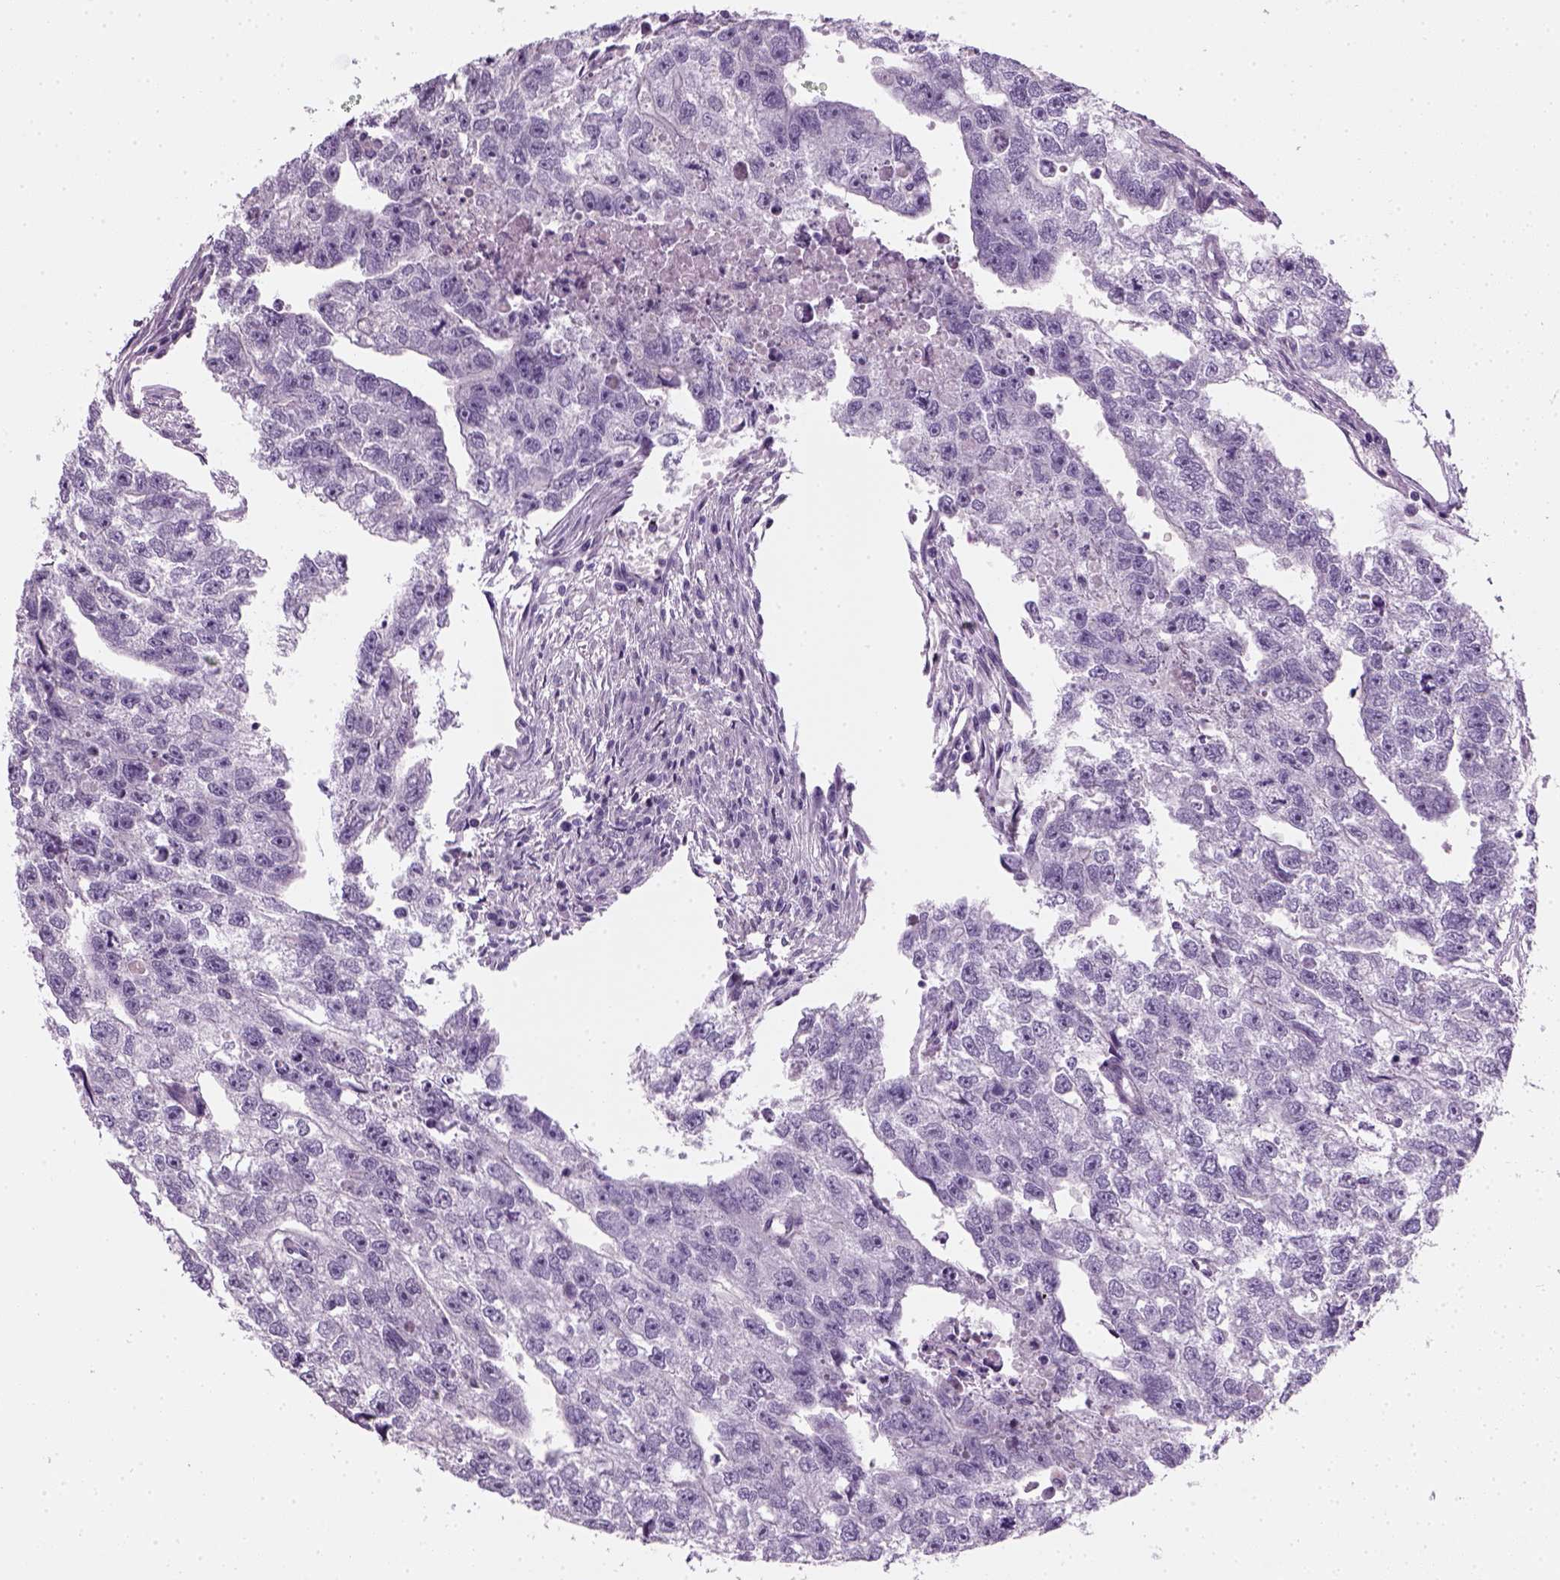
{"staining": {"intensity": "negative", "quantity": "none", "location": "none"}, "tissue": "testis cancer", "cell_type": "Tumor cells", "image_type": "cancer", "snomed": [{"axis": "morphology", "description": "Carcinoma, Embryonal, NOS"}, {"axis": "morphology", "description": "Teratoma, malignant, NOS"}, {"axis": "topography", "description": "Testis"}], "caption": "High magnification brightfield microscopy of embryonal carcinoma (testis) stained with DAB (3,3'-diaminobenzidine) (brown) and counterstained with hematoxylin (blue): tumor cells show no significant staining.", "gene": "ELOVL3", "patient": {"sex": "male", "age": 44}}